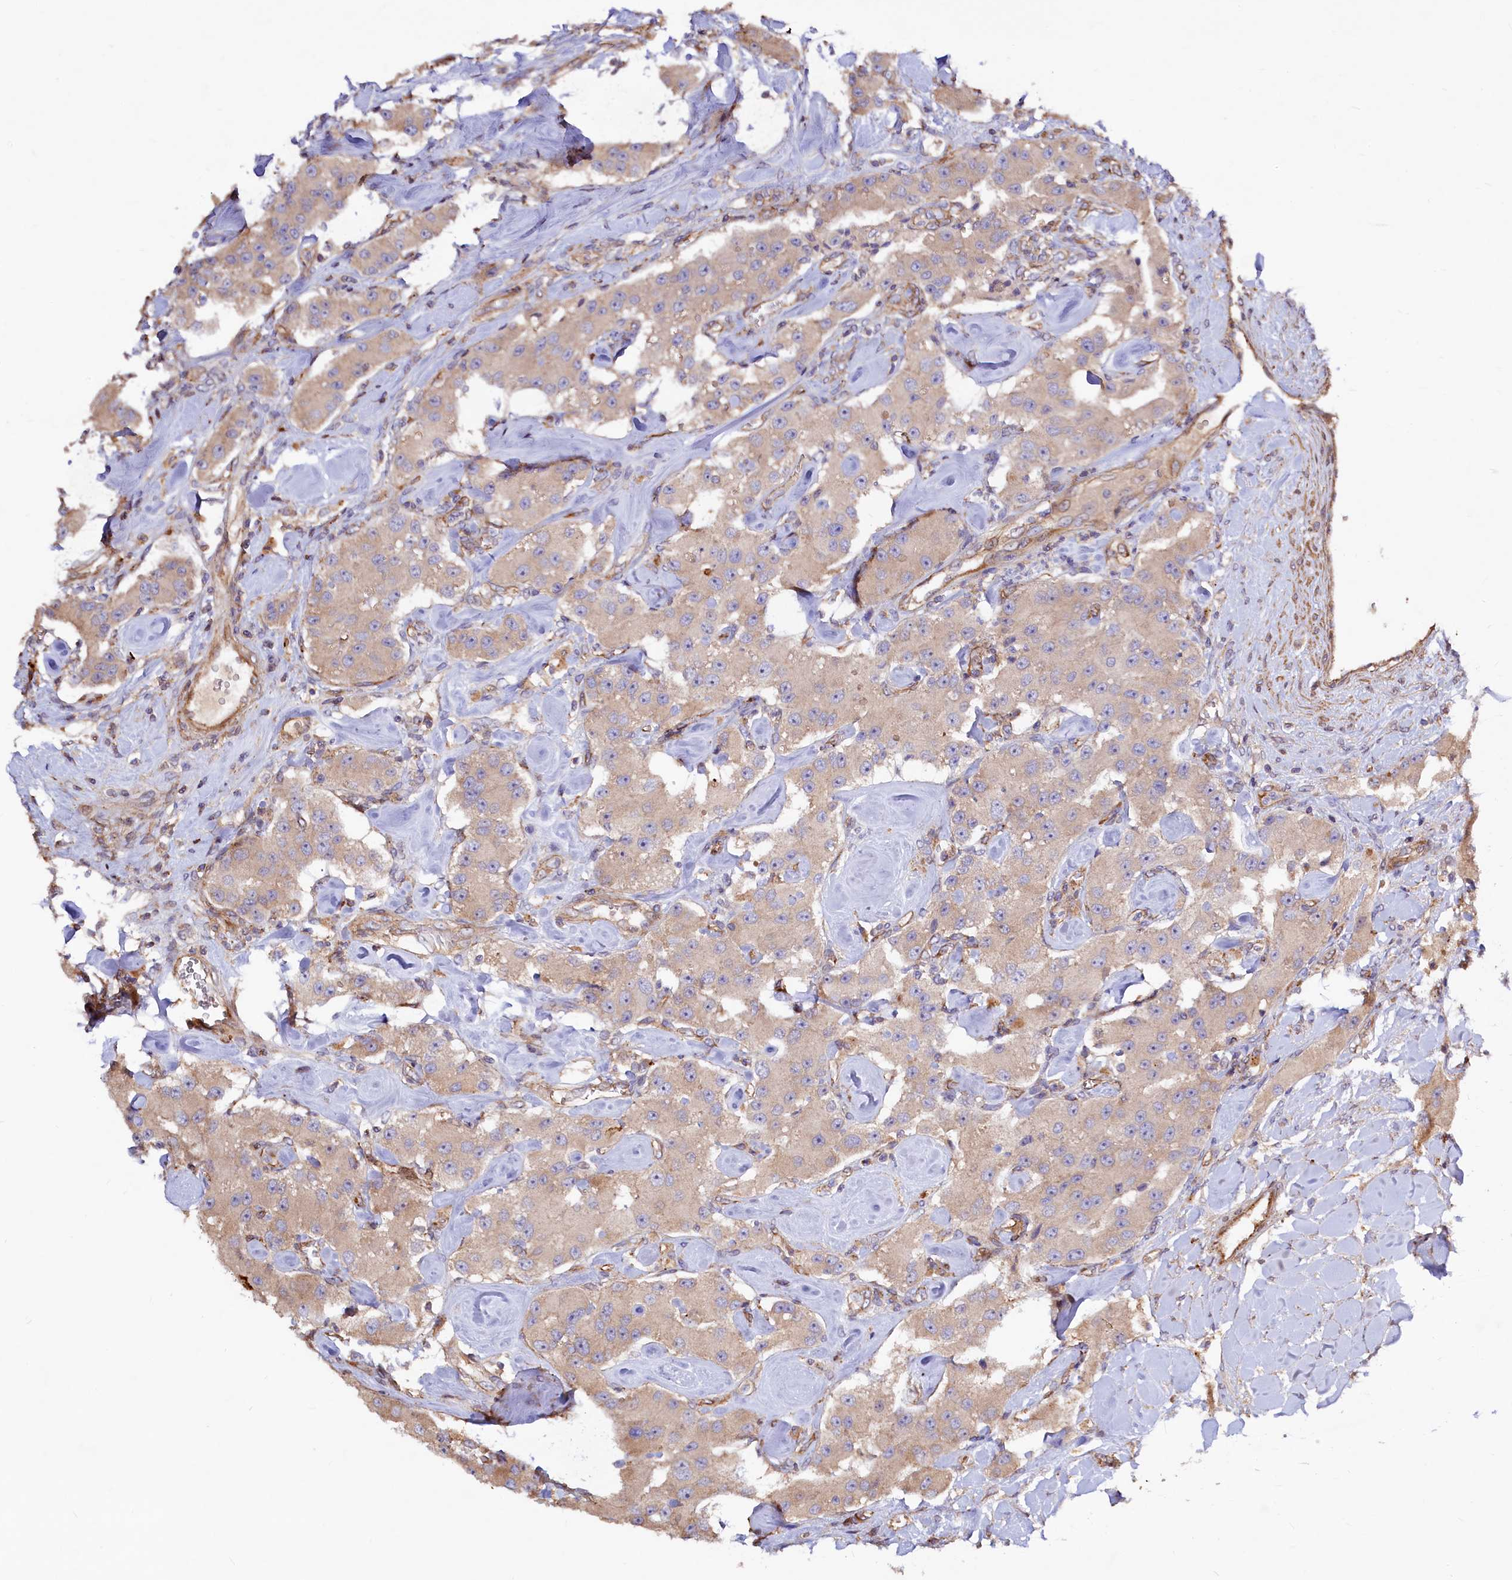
{"staining": {"intensity": "weak", "quantity": "25%-75%", "location": "cytoplasmic/membranous"}, "tissue": "carcinoid", "cell_type": "Tumor cells", "image_type": "cancer", "snomed": [{"axis": "morphology", "description": "Carcinoid, malignant, NOS"}, {"axis": "topography", "description": "Pancreas"}], "caption": "There is low levels of weak cytoplasmic/membranous staining in tumor cells of carcinoid, as demonstrated by immunohistochemical staining (brown color).", "gene": "KLHDC4", "patient": {"sex": "male", "age": 41}}